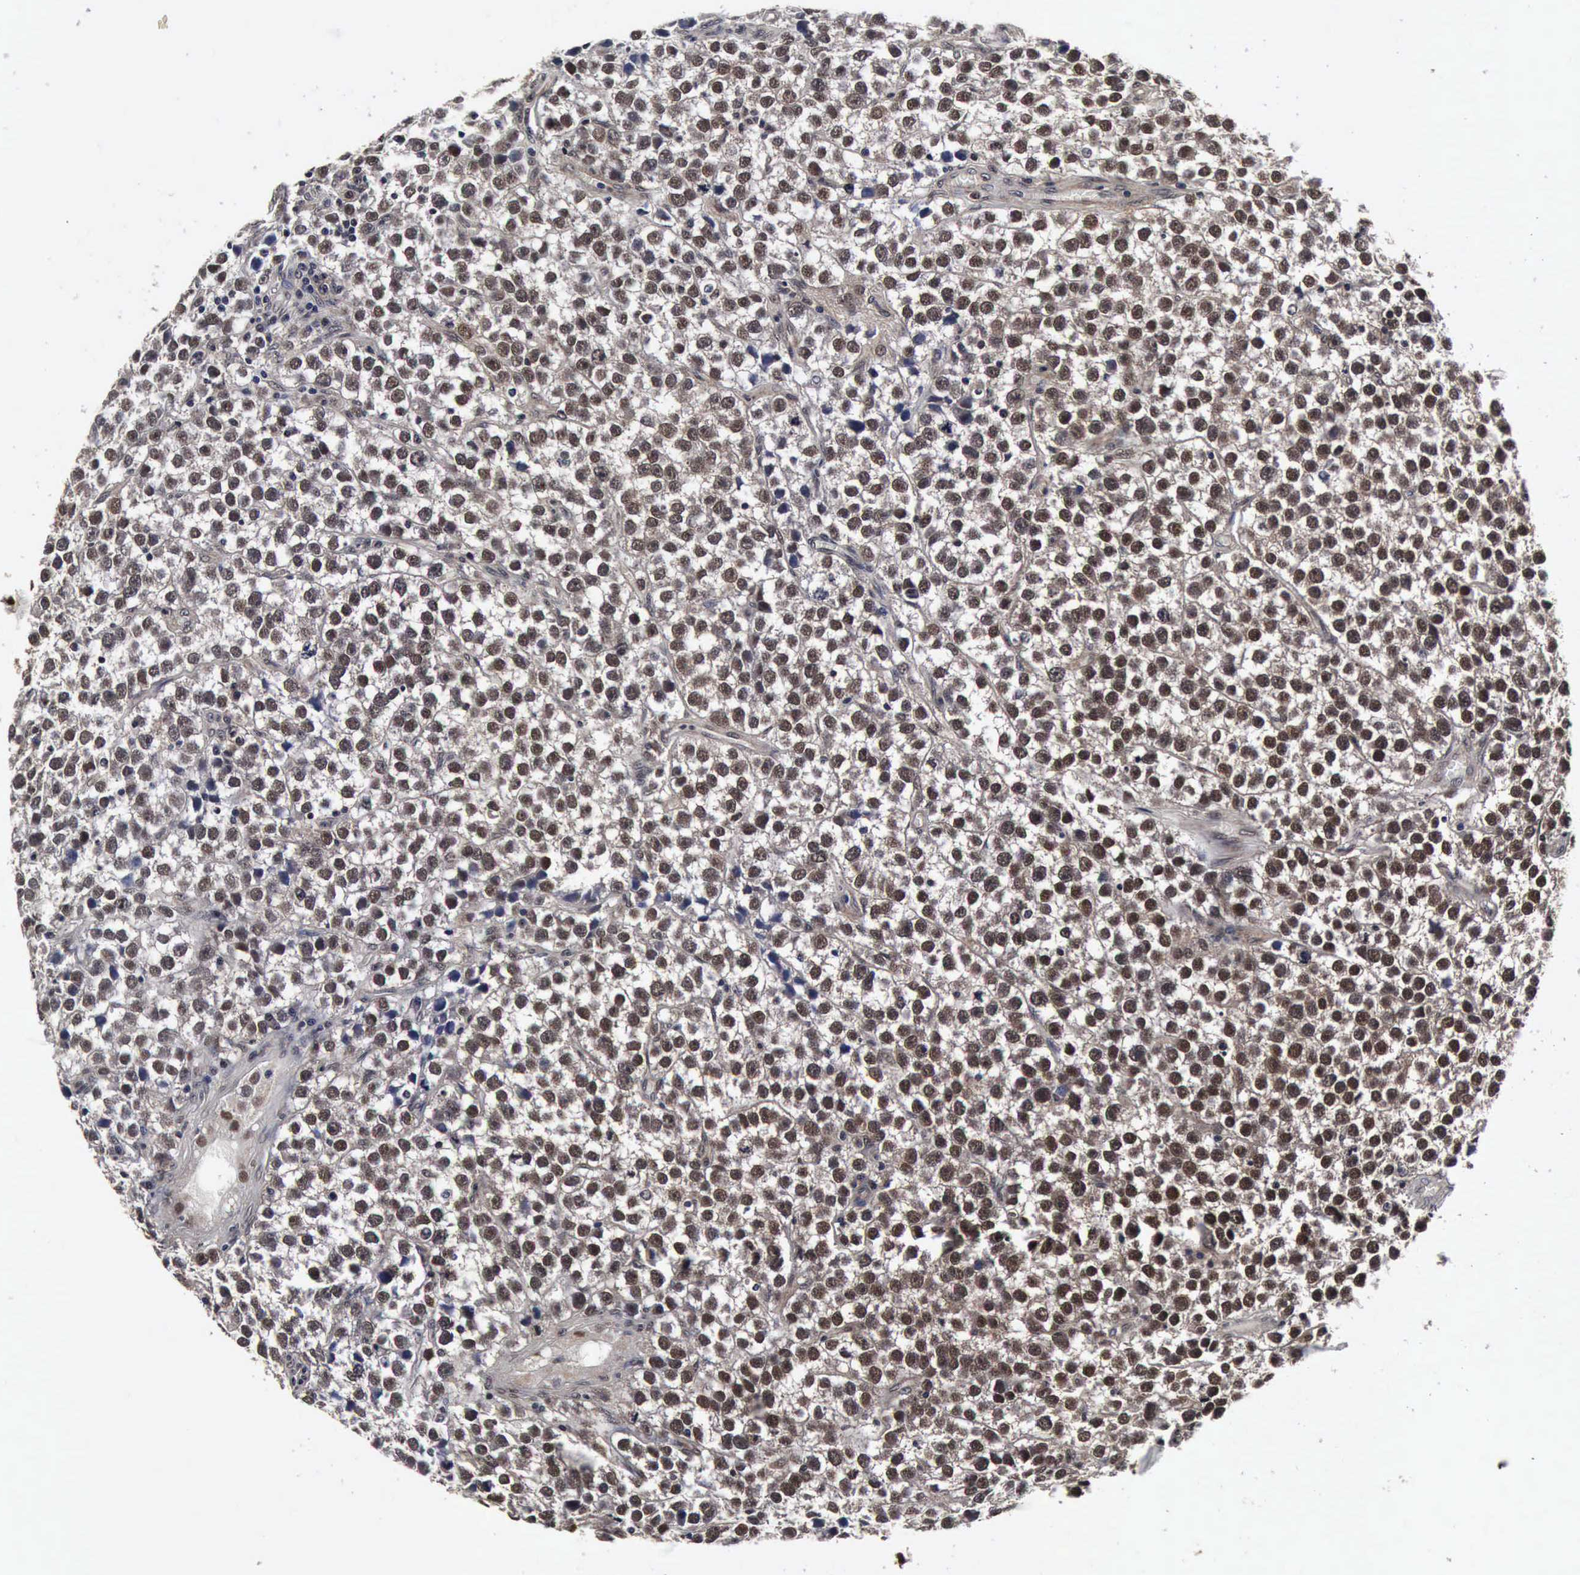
{"staining": {"intensity": "moderate", "quantity": ">75%", "location": "cytoplasmic/membranous,nuclear"}, "tissue": "testis cancer", "cell_type": "Tumor cells", "image_type": "cancer", "snomed": [{"axis": "morphology", "description": "Seminoma, NOS"}, {"axis": "topography", "description": "Testis"}], "caption": "A brown stain highlights moderate cytoplasmic/membranous and nuclear positivity of a protein in testis seminoma tumor cells.", "gene": "UBC", "patient": {"sex": "male", "age": 25}}